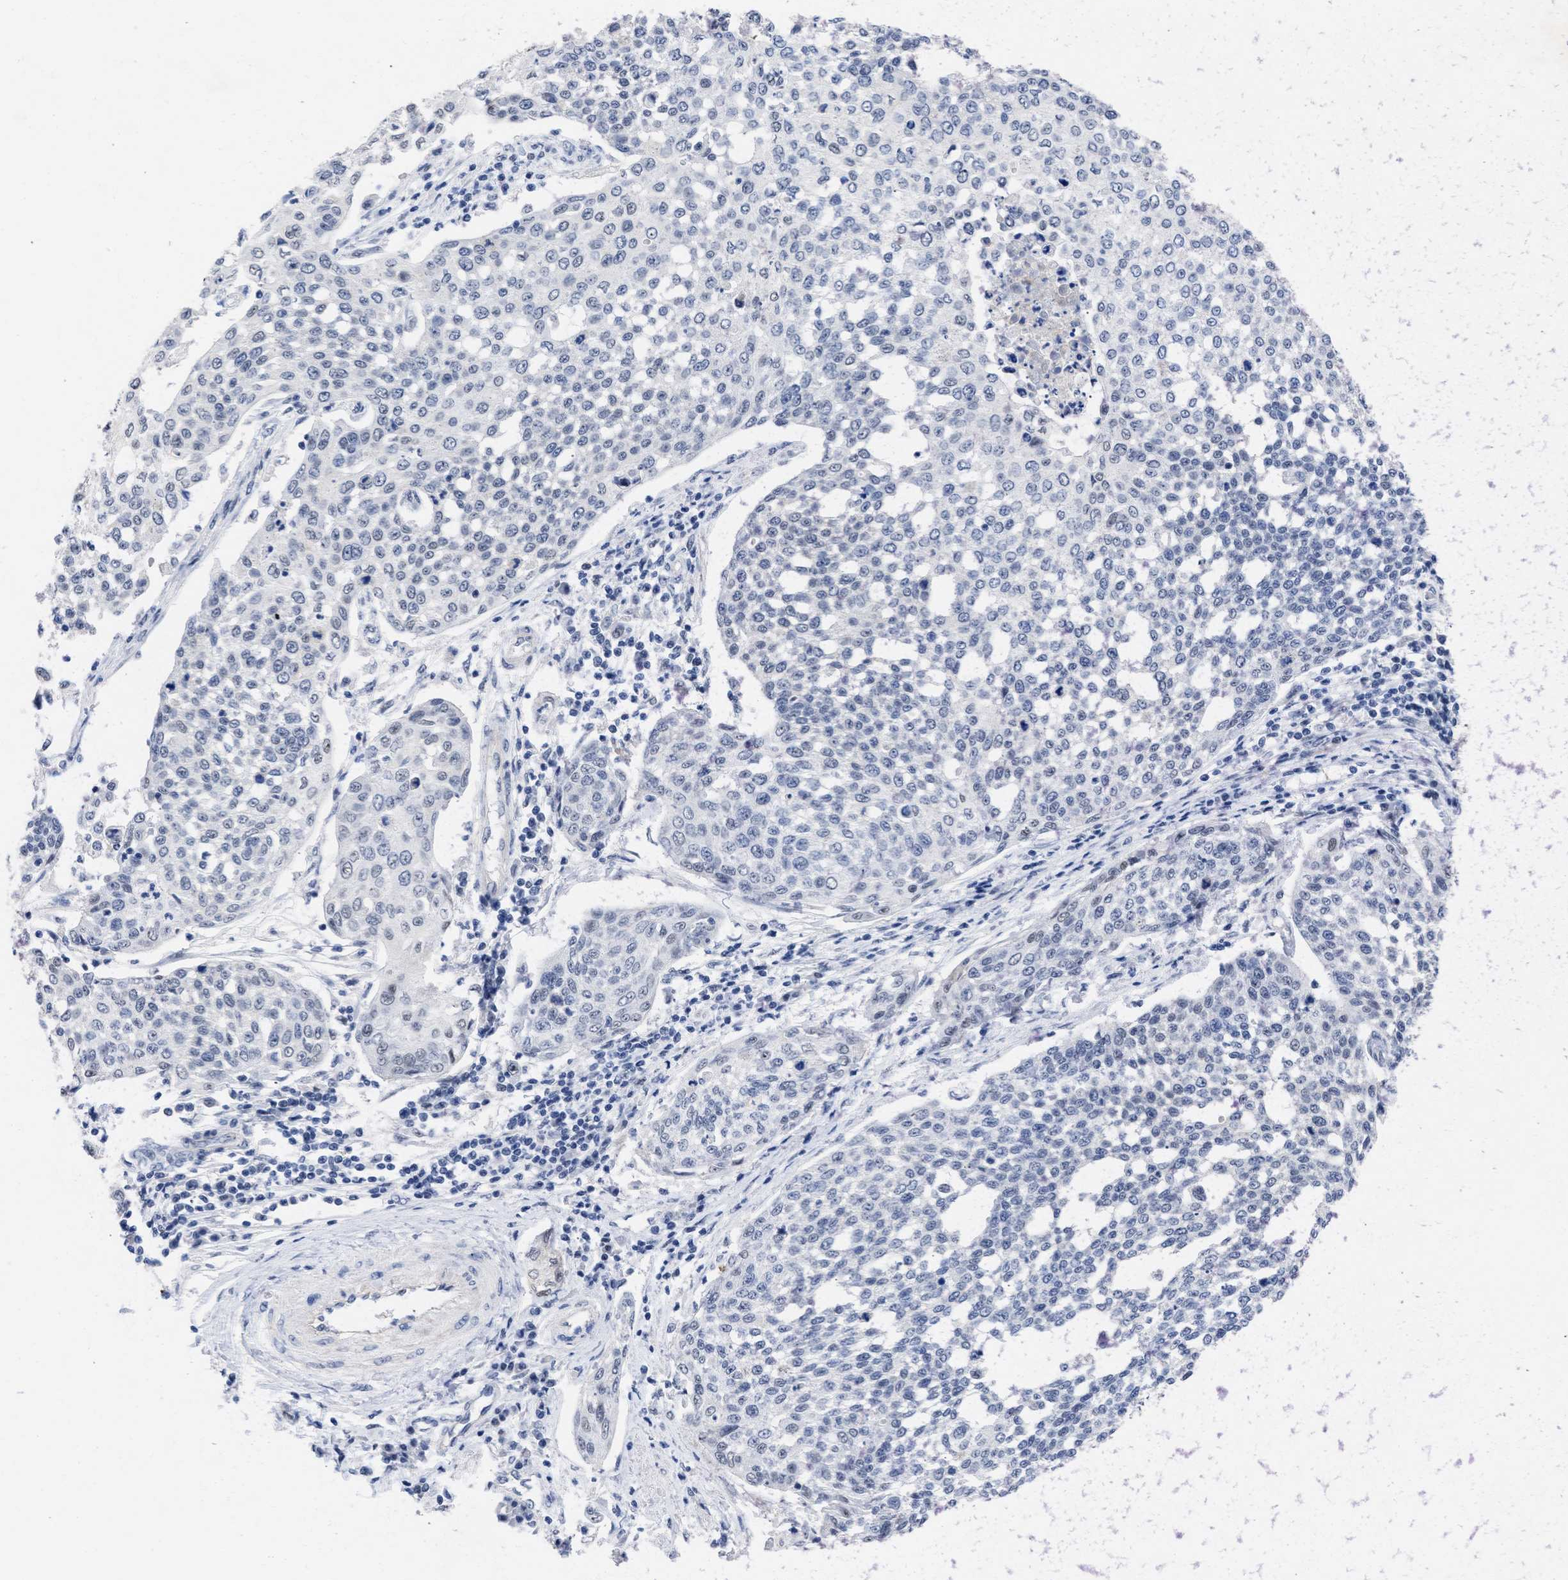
{"staining": {"intensity": "weak", "quantity": "<25%", "location": "nuclear"}, "tissue": "cervical cancer", "cell_type": "Tumor cells", "image_type": "cancer", "snomed": [{"axis": "morphology", "description": "Squamous cell carcinoma, NOS"}, {"axis": "topography", "description": "Cervix"}], "caption": "Protein analysis of squamous cell carcinoma (cervical) reveals no significant staining in tumor cells.", "gene": "DDX41", "patient": {"sex": "female", "age": 34}}